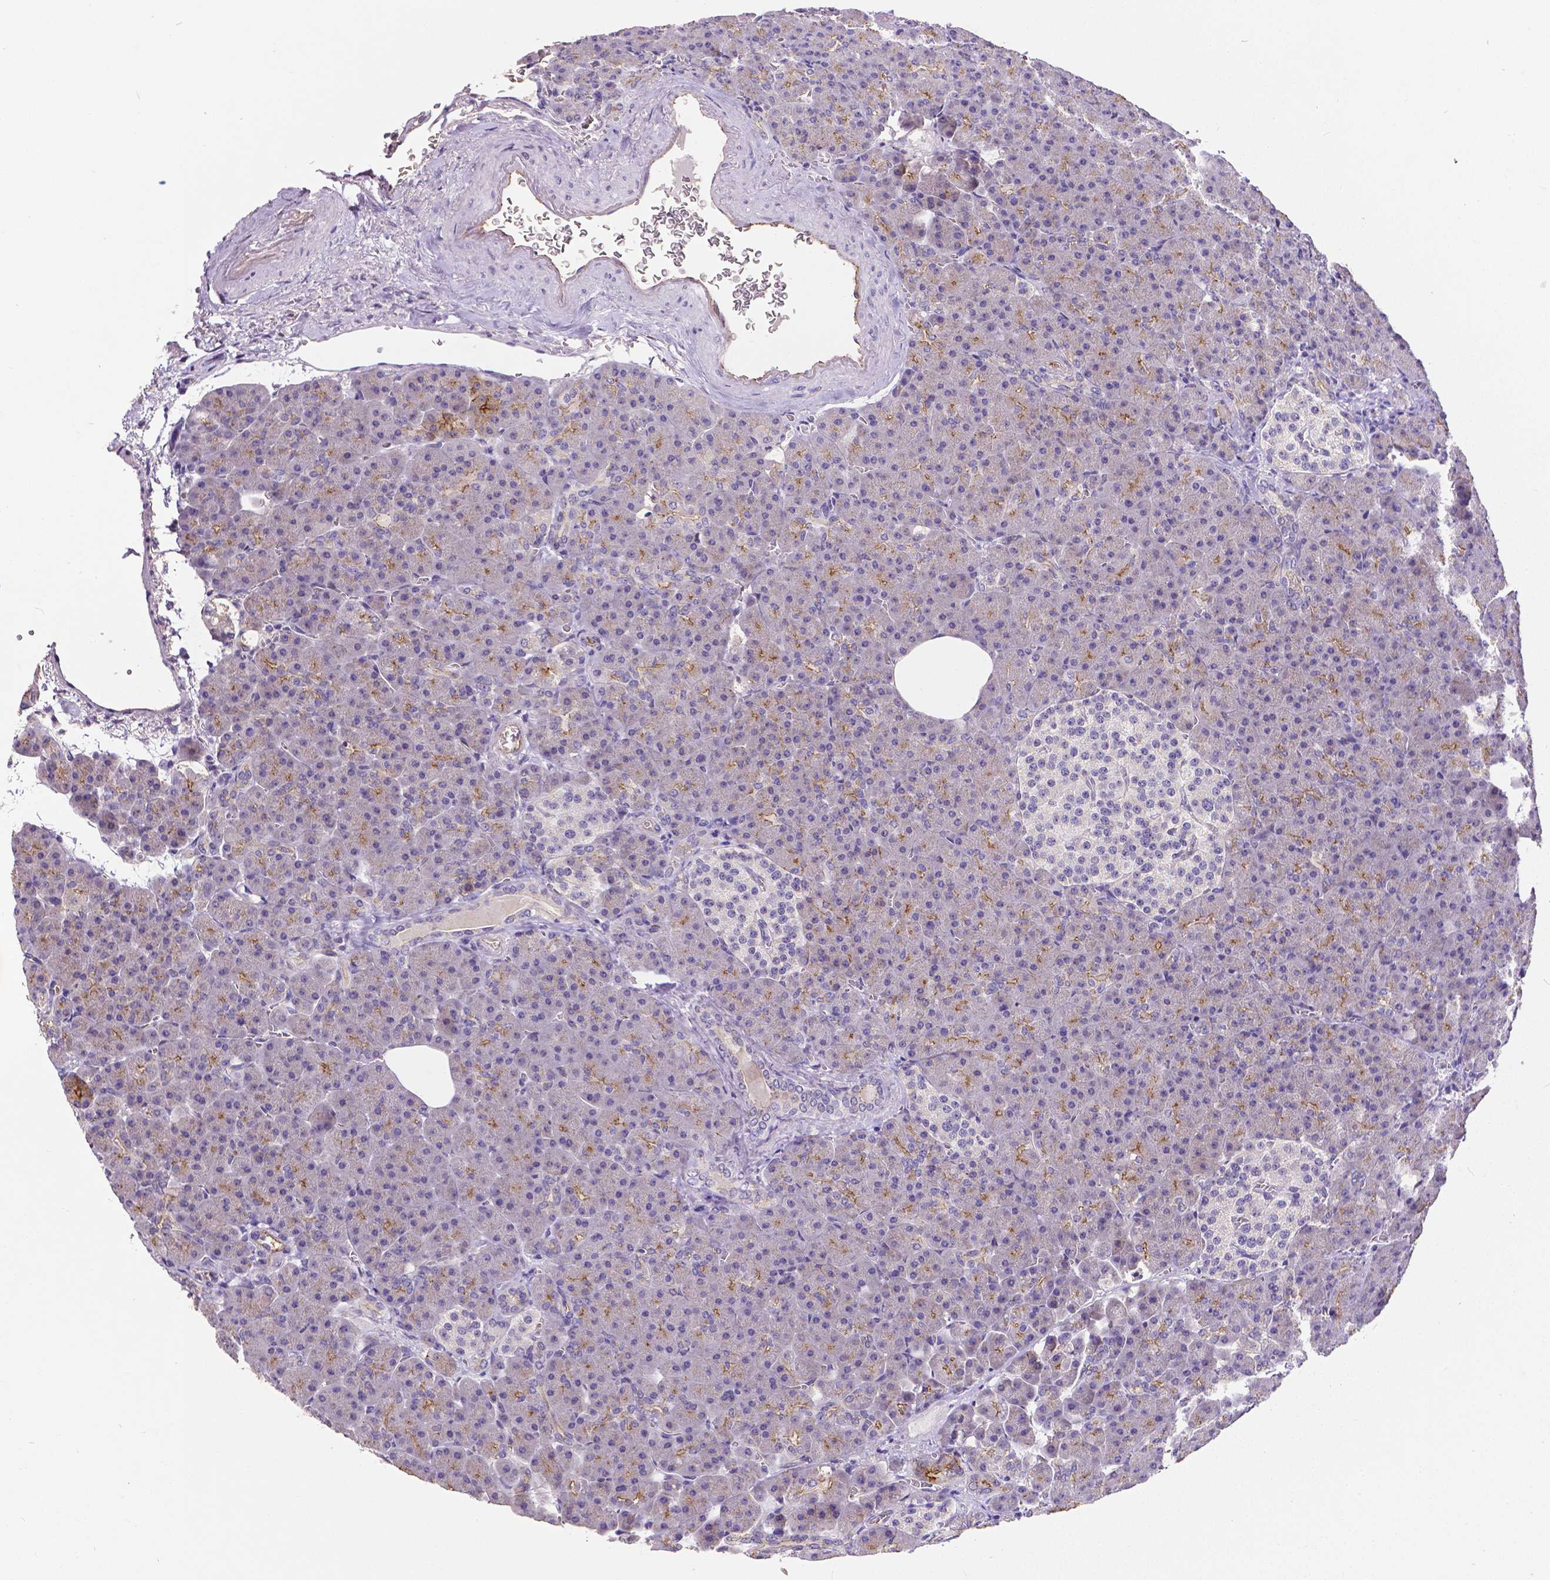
{"staining": {"intensity": "moderate", "quantity": "25%-75%", "location": "cytoplasmic/membranous"}, "tissue": "pancreas", "cell_type": "Exocrine glandular cells", "image_type": "normal", "snomed": [{"axis": "morphology", "description": "Normal tissue, NOS"}, {"axis": "topography", "description": "Pancreas"}], "caption": "DAB immunohistochemical staining of benign human pancreas reveals moderate cytoplasmic/membranous protein expression in about 25%-75% of exocrine glandular cells.", "gene": "OCLN", "patient": {"sex": "female", "age": 74}}